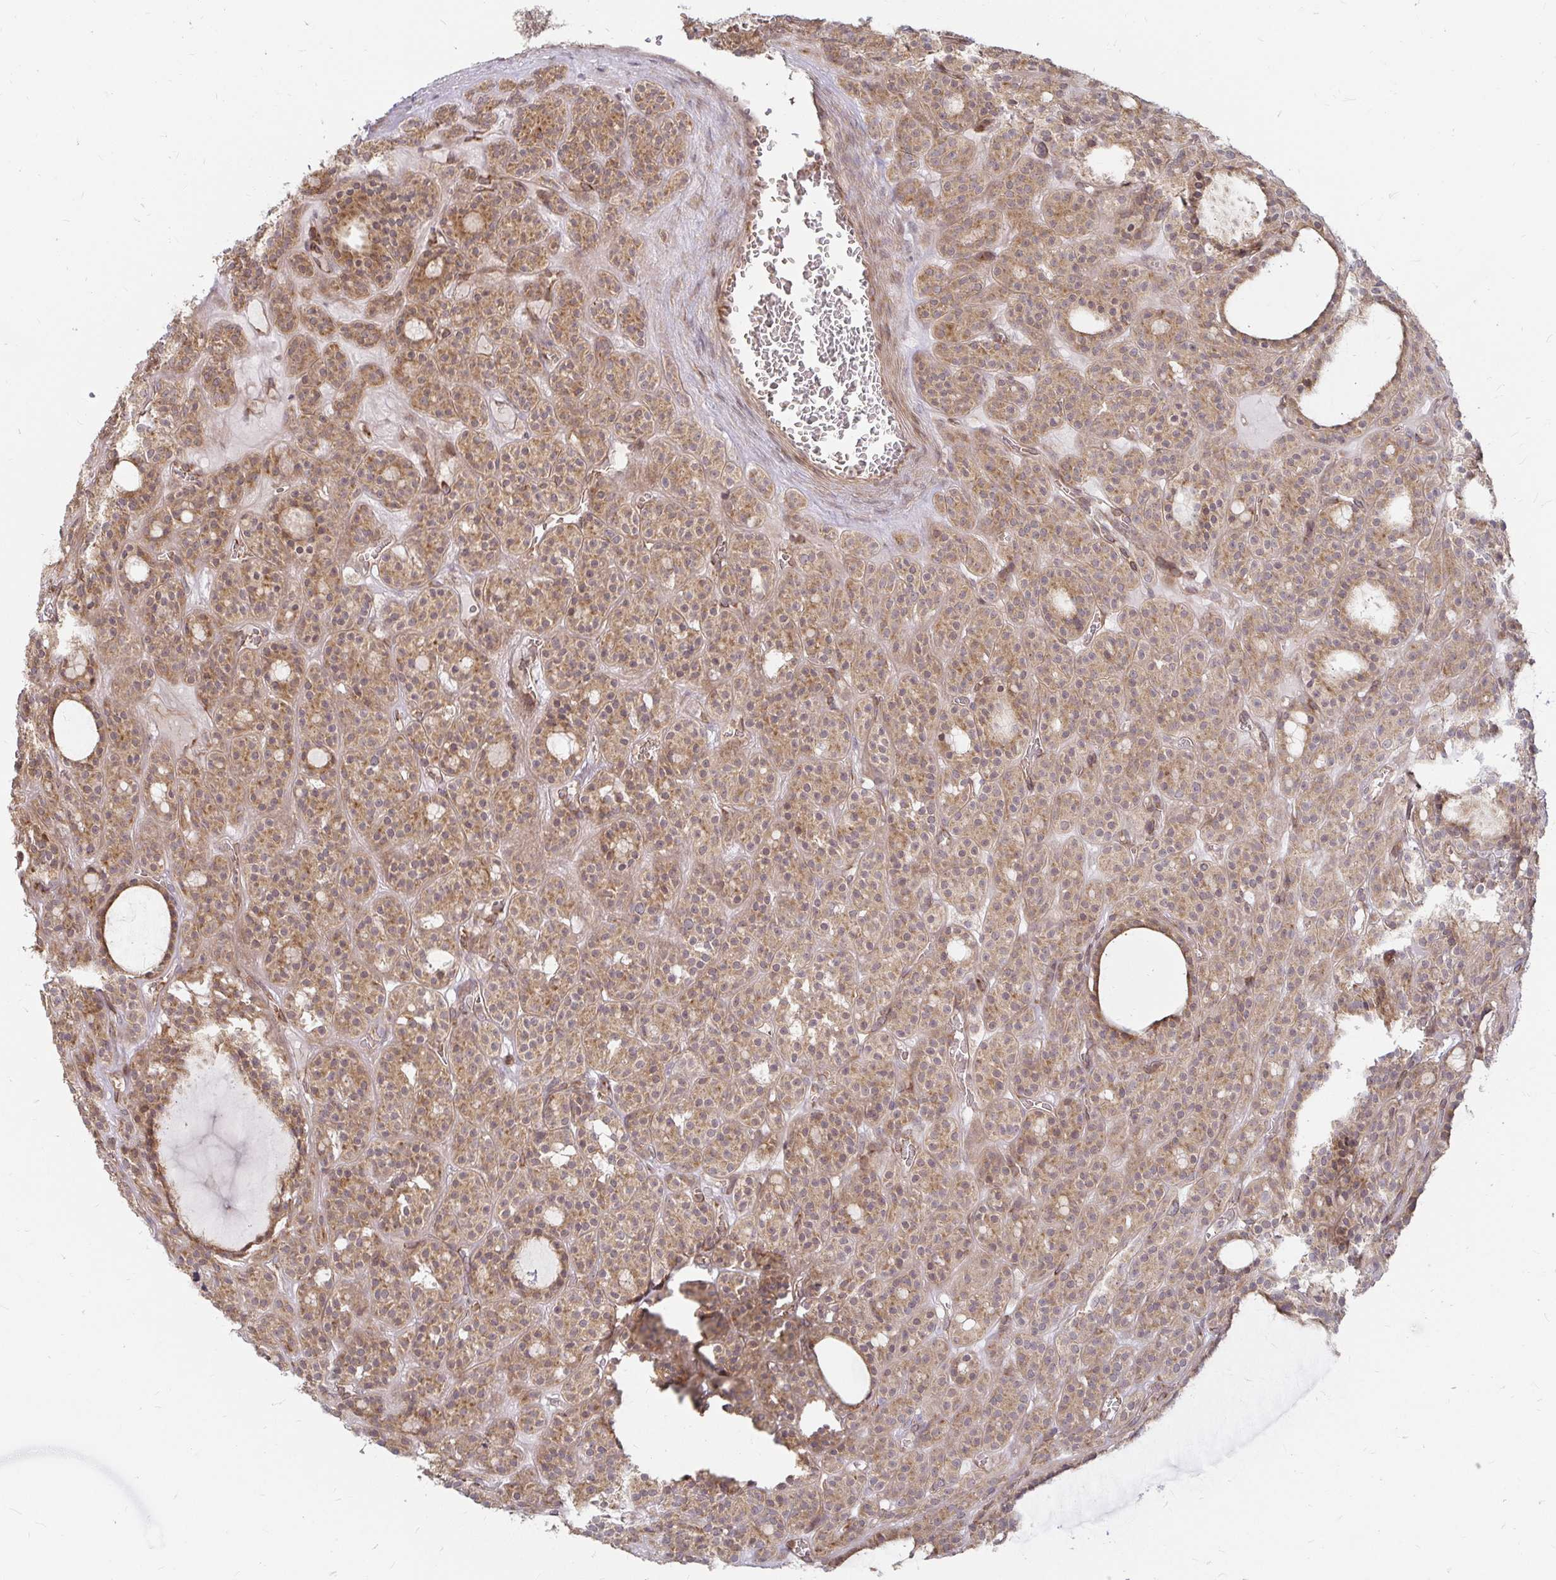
{"staining": {"intensity": "moderate", "quantity": ">75%", "location": "cytoplasmic/membranous"}, "tissue": "thyroid cancer", "cell_type": "Tumor cells", "image_type": "cancer", "snomed": [{"axis": "morphology", "description": "Follicular adenoma carcinoma, NOS"}, {"axis": "topography", "description": "Thyroid gland"}], "caption": "Moderate cytoplasmic/membranous expression is seen in about >75% of tumor cells in thyroid follicular adenoma carcinoma. (Stains: DAB (3,3'-diaminobenzidine) in brown, nuclei in blue, Microscopy: brightfield microscopy at high magnification).", "gene": "CAST", "patient": {"sex": "female", "age": 63}}